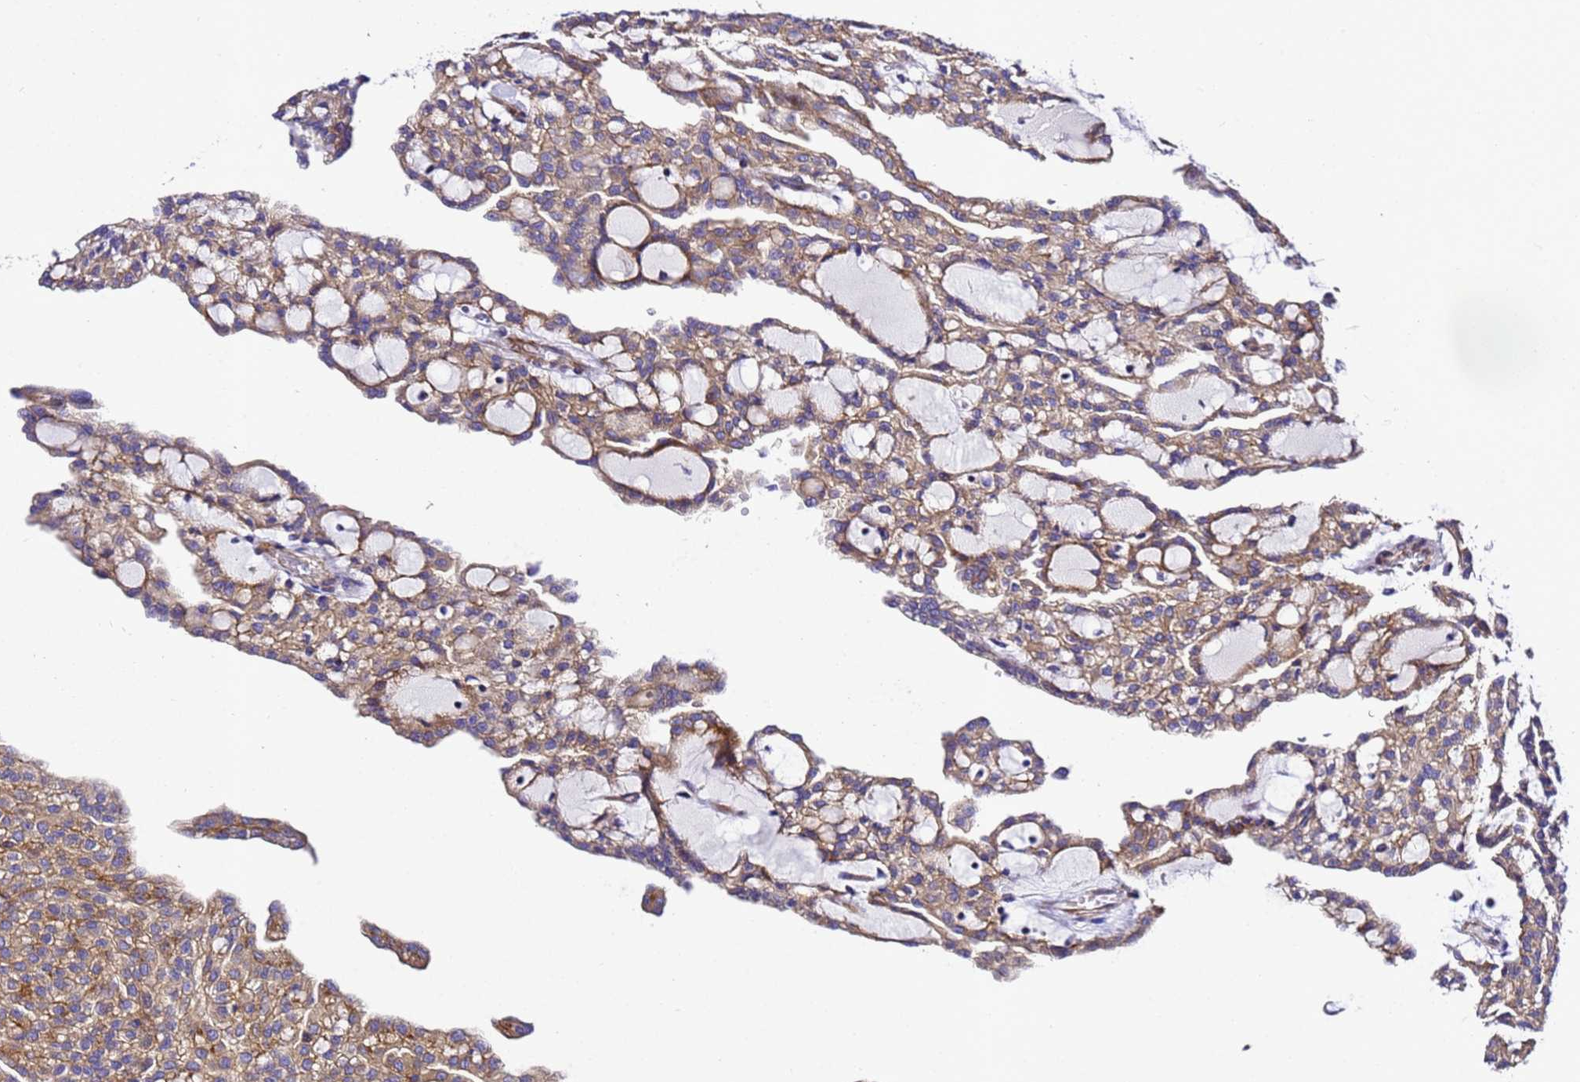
{"staining": {"intensity": "moderate", "quantity": ">75%", "location": "cytoplasmic/membranous"}, "tissue": "renal cancer", "cell_type": "Tumor cells", "image_type": "cancer", "snomed": [{"axis": "morphology", "description": "Adenocarcinoma, NOS"}, {"axis": "topography", "description": "Kidney"}], "caption": "This is an image of IHC staining of renal cancer (adenocarcinoma), which shows moderate staining in the cytoplasmic/membranous of tumor cells.", "gene": "ZNF417", "patient": {"sex": "male", "age": 63}}